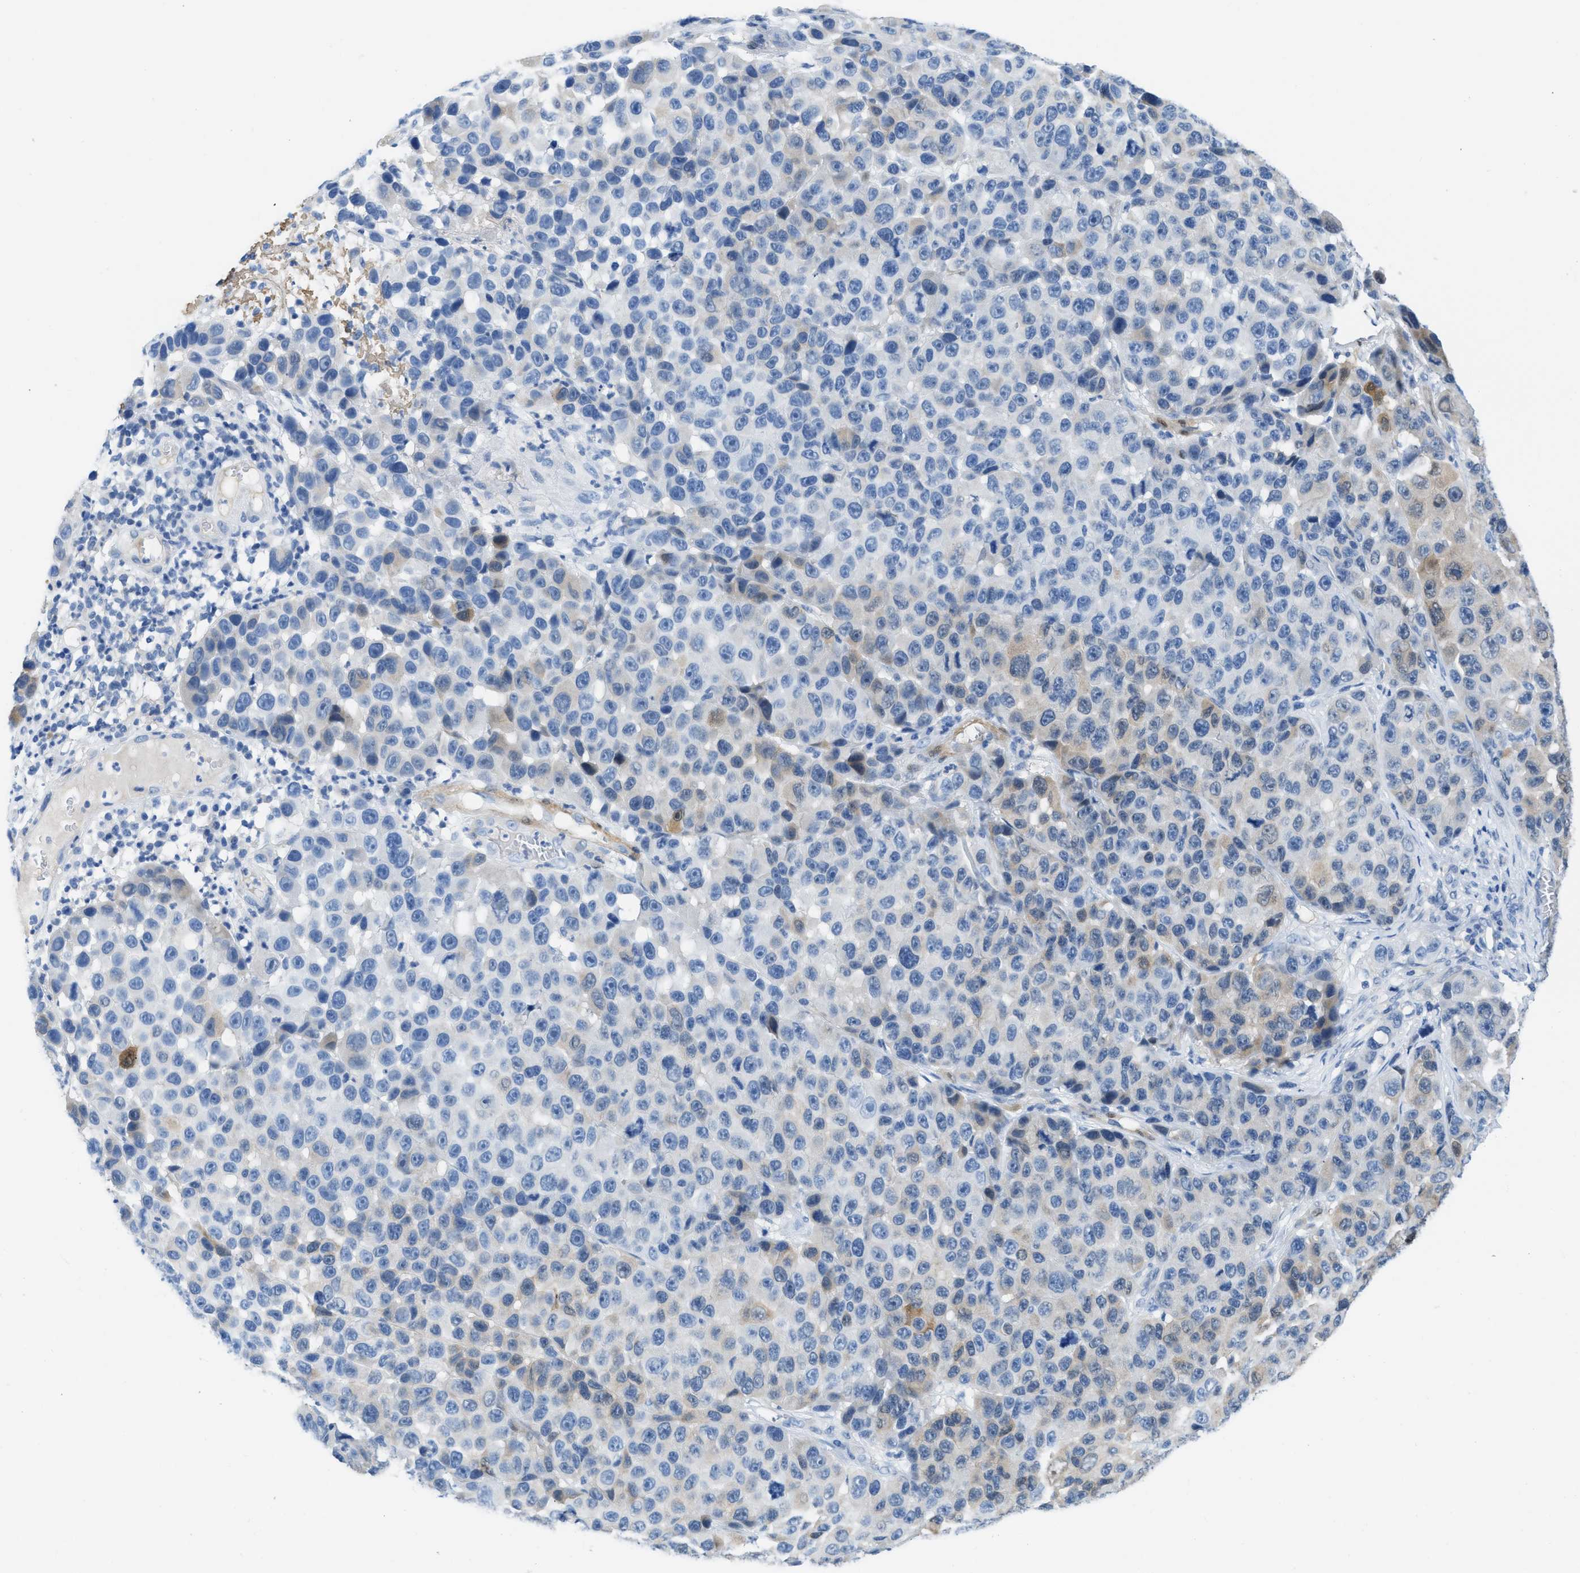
{"staining": {"intensity": "weak", "quantity": "25%-75%", "location": "cytoplasmic/membranous"}, "tissue": "melanoma", "cell_type": "Tumor cells", "image_type": "cancer", "snomed": [{"axis": "morphology", "description": "Malignant melanoma, NOS"}, {"axis": "topography", "description": "Skin"}], "caption": "Brown immunohistochemical staining in malignant melanoma displays weak cytoplasmic/membranous expression in about 25%-75% of tumor cells.", "gene": "NKAIN3", "patient": {"sex": "male", "age": 53}}